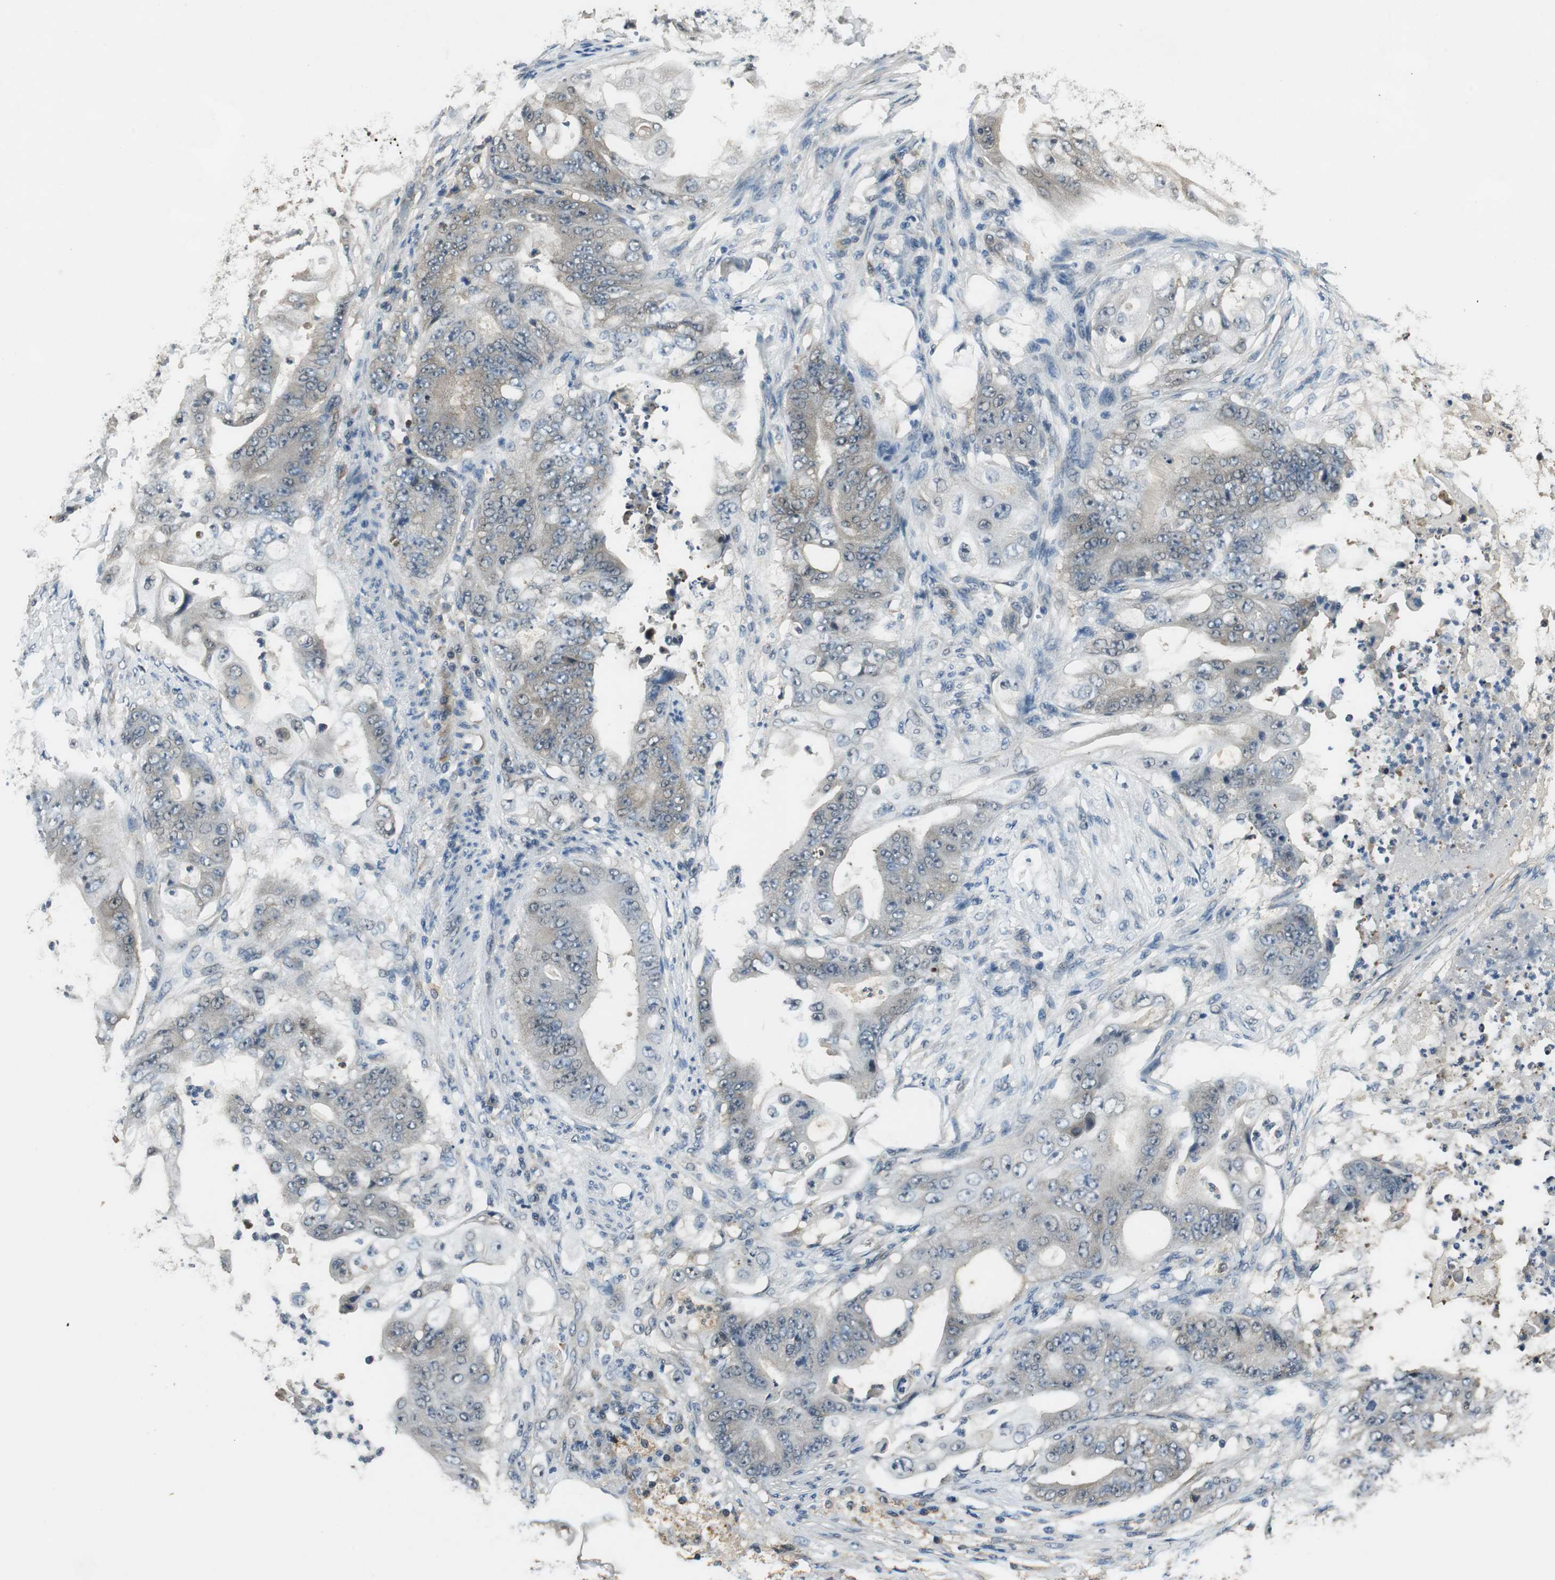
{"staining": {"intensity": "weak", "quantity": "25%-75%", "location": "cytoplasmic/membranous"}, "tissue": "stomach cancer", "cell_type": "Tumor cells", "image_type": "cancer", "snomed": [{"axis": "morphology", "description": "Adenocarcinoma, NOS"}, {"axis": "topography", "description": "Stomach"}], "caption": "There is low levels of weak cytoplasmic/membranous expression in tumor cells of stomach adenocarcinoma, as demonstrated by immunohistochemical staining (brown color).", "gene": "PSMB4", "patient": {"sex": "female", "age": 73}}